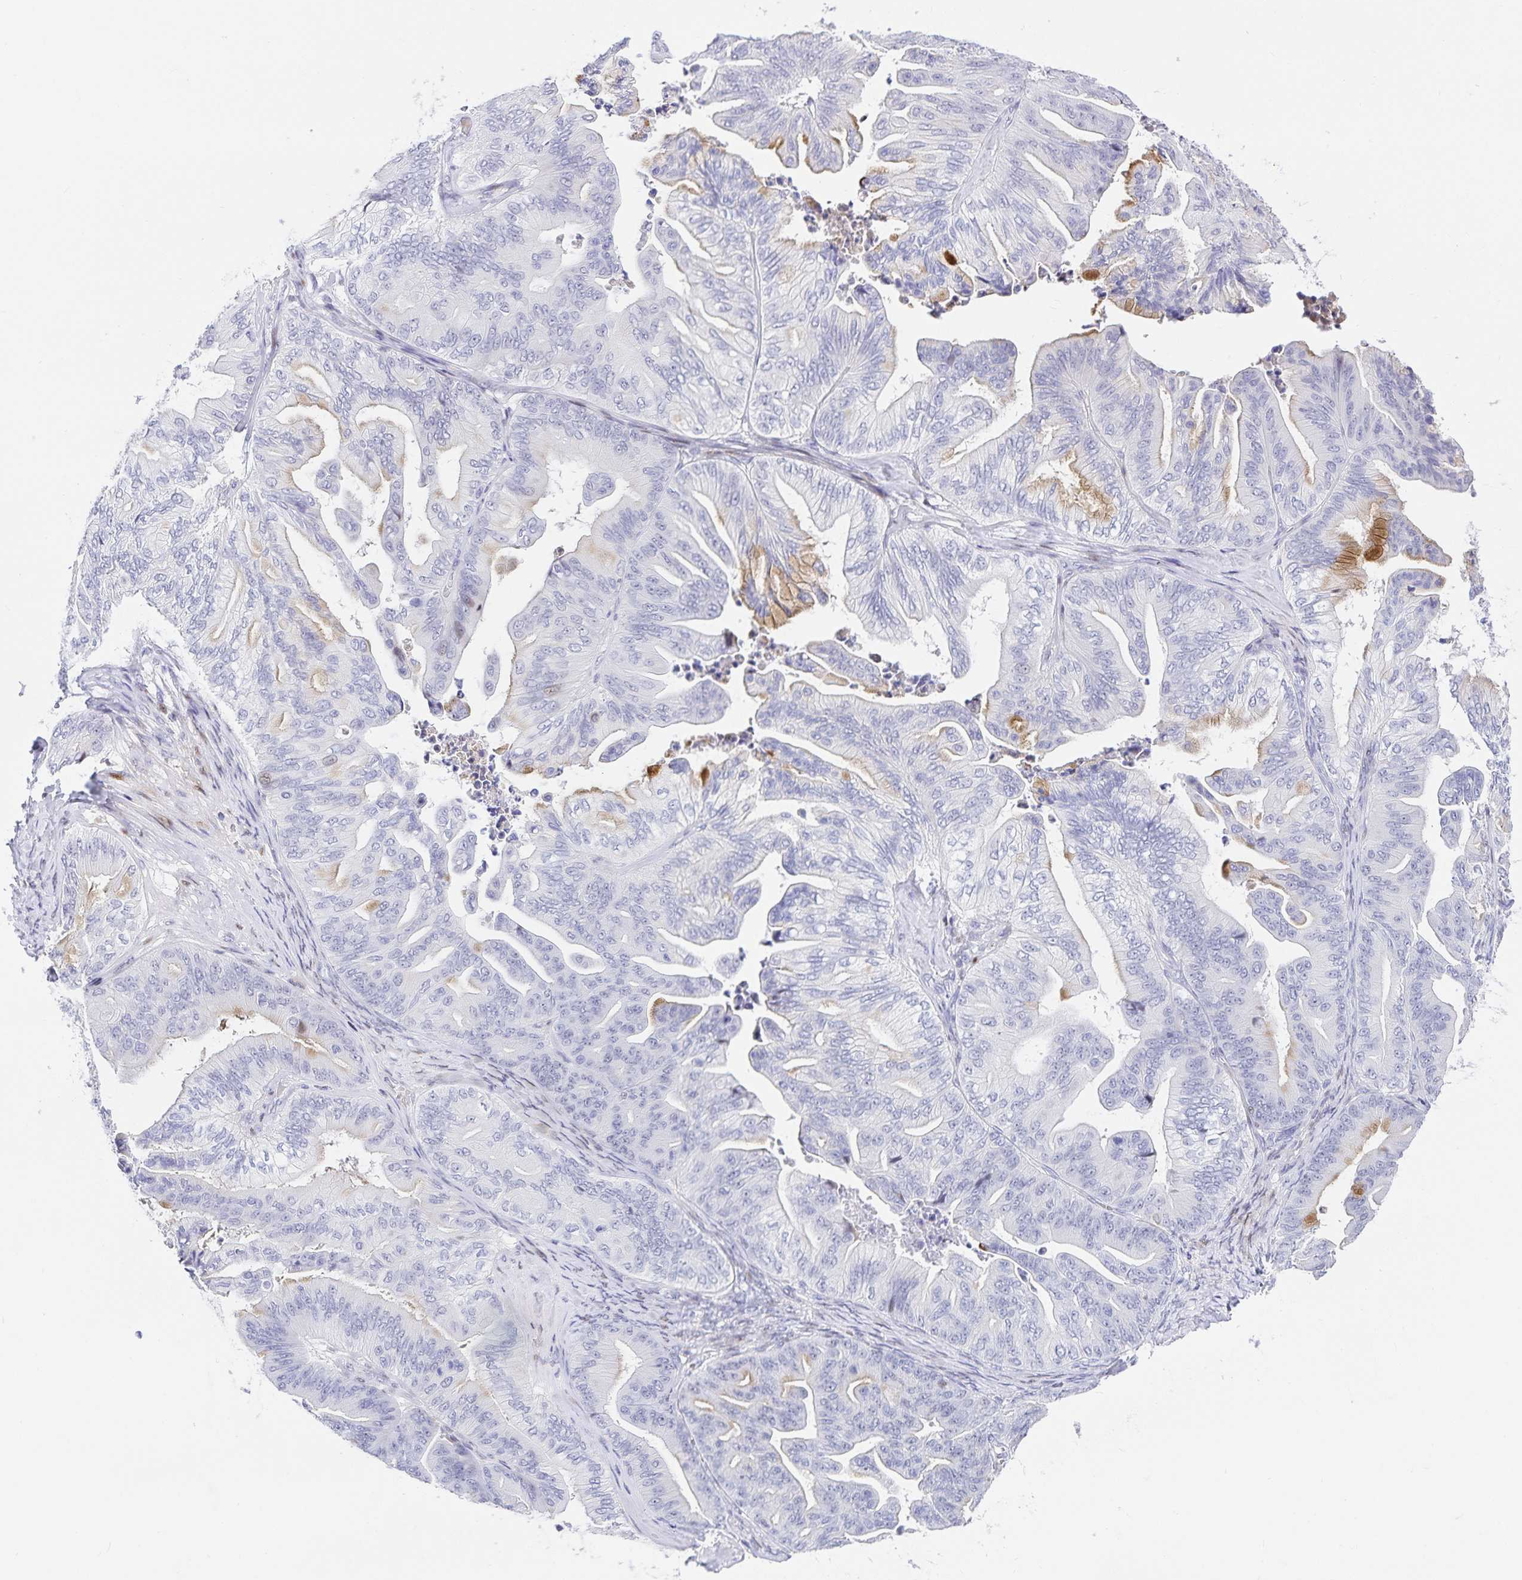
{"staining": {"intensity": "moderate", "quantity": "<25%", "location": "cytoplasmic/membranous"}, "tissue": "ovarian cancer", "cell_type": "Tumor cells", "image_type": "cancer", "snomed": [{"axis": "morphology", "description": "Cystadenocarcinoma, mucinous, NOS"}, {"axis": "topography", "description": "Ovary"}], "caption": "The image shows staining of ovarian mucinous cystadenocarcinoma, revealing moderate cytoplasmic/membranous protein positivity (brown color) within tumor cells.", "gene": "KBTBD13", "patient": {"sex": "female", "age": 67}}